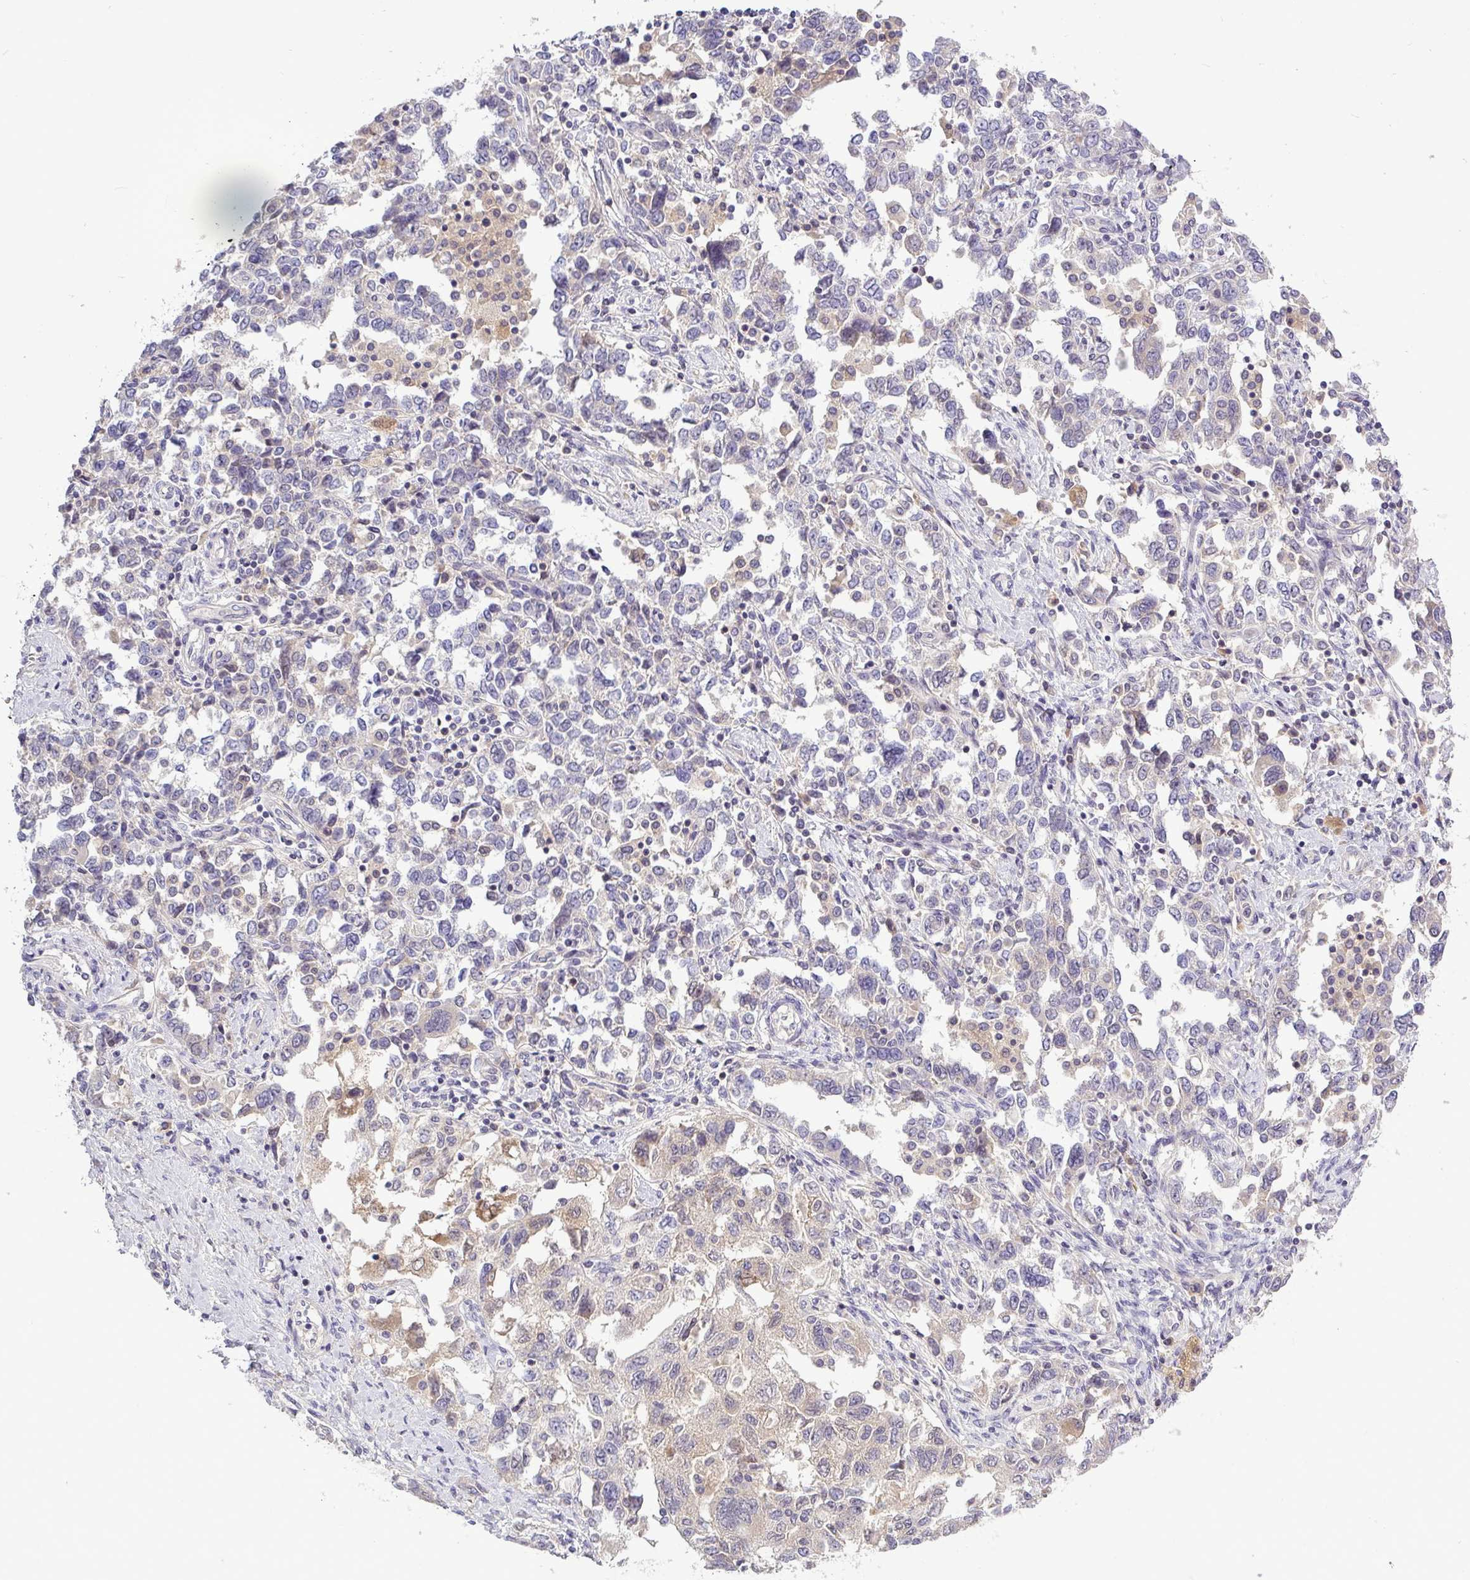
{"staining": {"intensity": "weak", "quantity": "<25%", "location": "cytoplasmic/membranous"}, "tissue": "ovarian cancer", "cell_type": "Tumor cells", "image_type": "cancer", "snomed": [{"axis": "morphology", "description": "Carcinoma, NOS"}, {"axis": "morphology", "description": "Cystadenocarcinoma, serous, NOS"}, {"axis": "topography", "description": "Ovary"}], "caption": "Human ovarian carcinoma stained for a protein using IHC shows no positivity in tumor cells.", "gene": "TMEM62", "patient": {"sex": "female", "age": 69}}